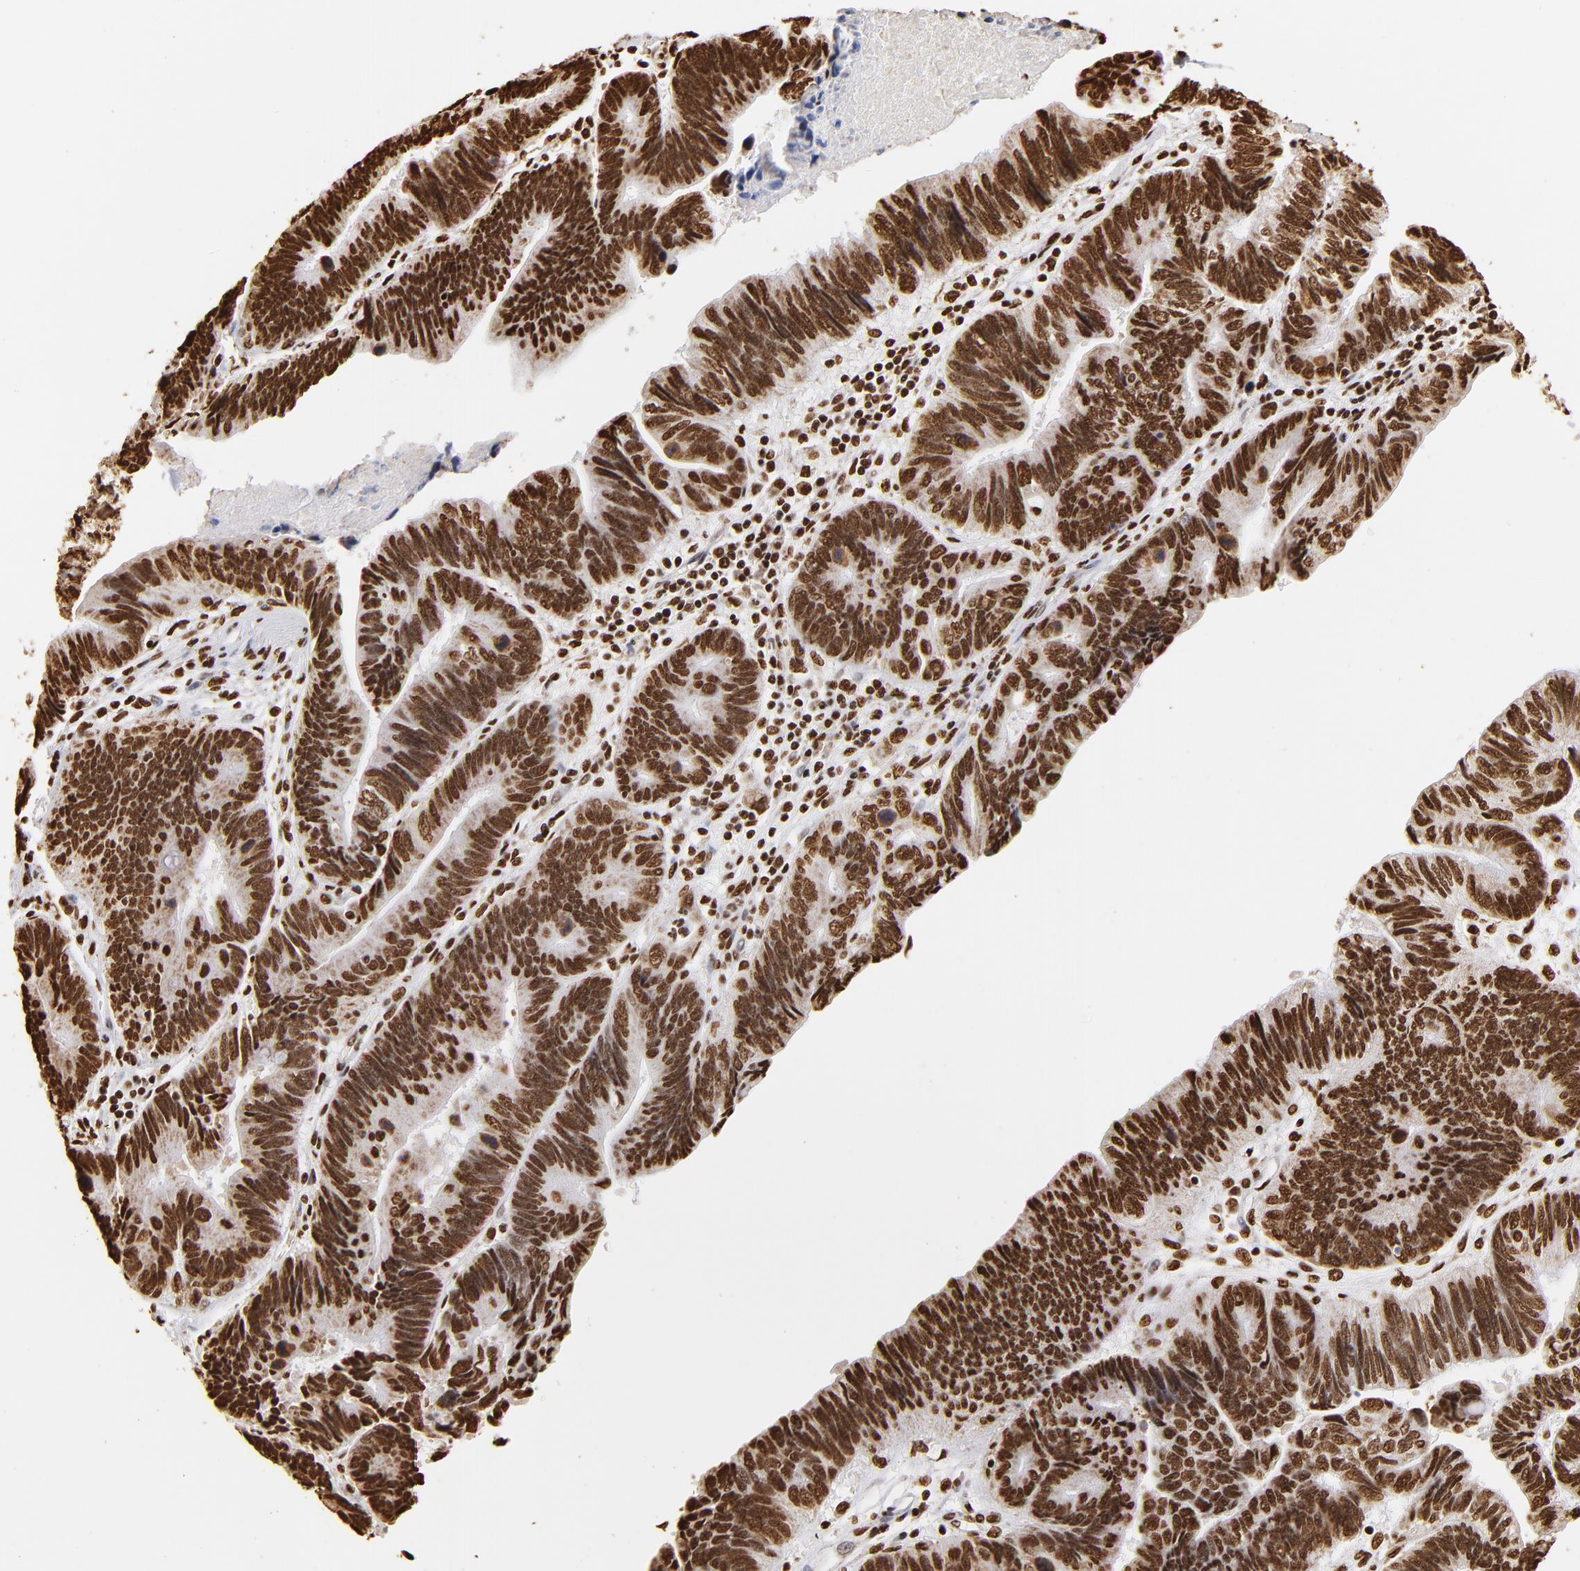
{"staining": {"intensity": "strong", "quantity": ">75%", "location": "nuclear"}, "tissue": "pancreatic cancer", "cell_type": "Tumor cells", "image_type": "cancer", "snomed": [{"axis": "morphology", "description": "Adenocarcinoma, NOS"}, {"axis": "topography", "description": "Pancreas"}], "caption": "There is high levels of strong nuclear expression in tumor cells of adenocarcinoma (pancreatic), as demonstrated by immunohistochemical staining (brown color).", "gene": "ILF3", "patient": {"sex": "female", "age": 70}}